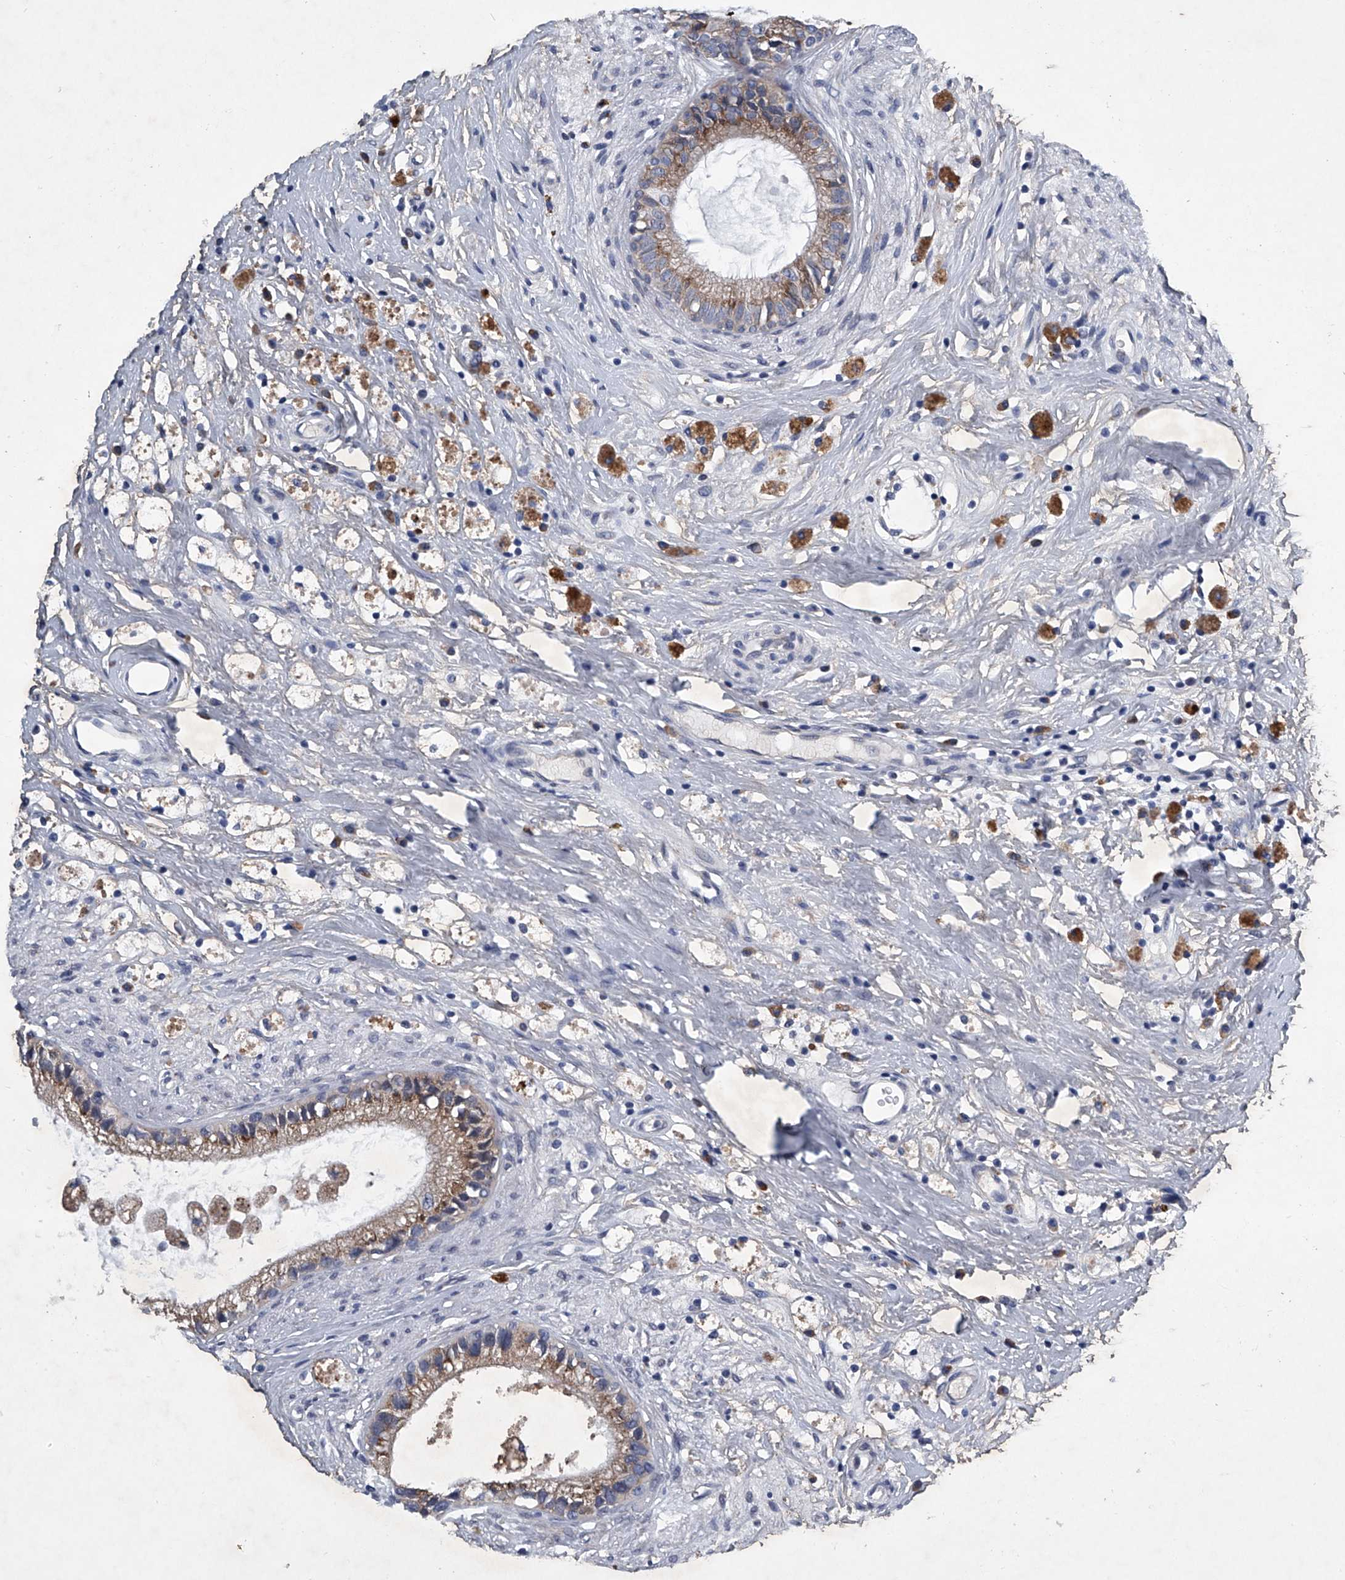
{"staining": {"intensity": "weak", "quantity": ">75%", "location": "cytoplasmic/membranous"}, "tissue": "epididymis", "cell_type": "Glandular cells", "image_type": "normal", "snomed": [{"axis": "morphology", "description": "Normal tissue, NOS"}, {"axis": "topography", "description": "Epididymis"}], "caption": "Immunohistochemical staining of benign human epididymis shows low levels of weak cytoplasmic/membranous expression in about >75% of glandular cells.", "gene": "ABCG1", "patient": {"sex": "male", "age": 80}}